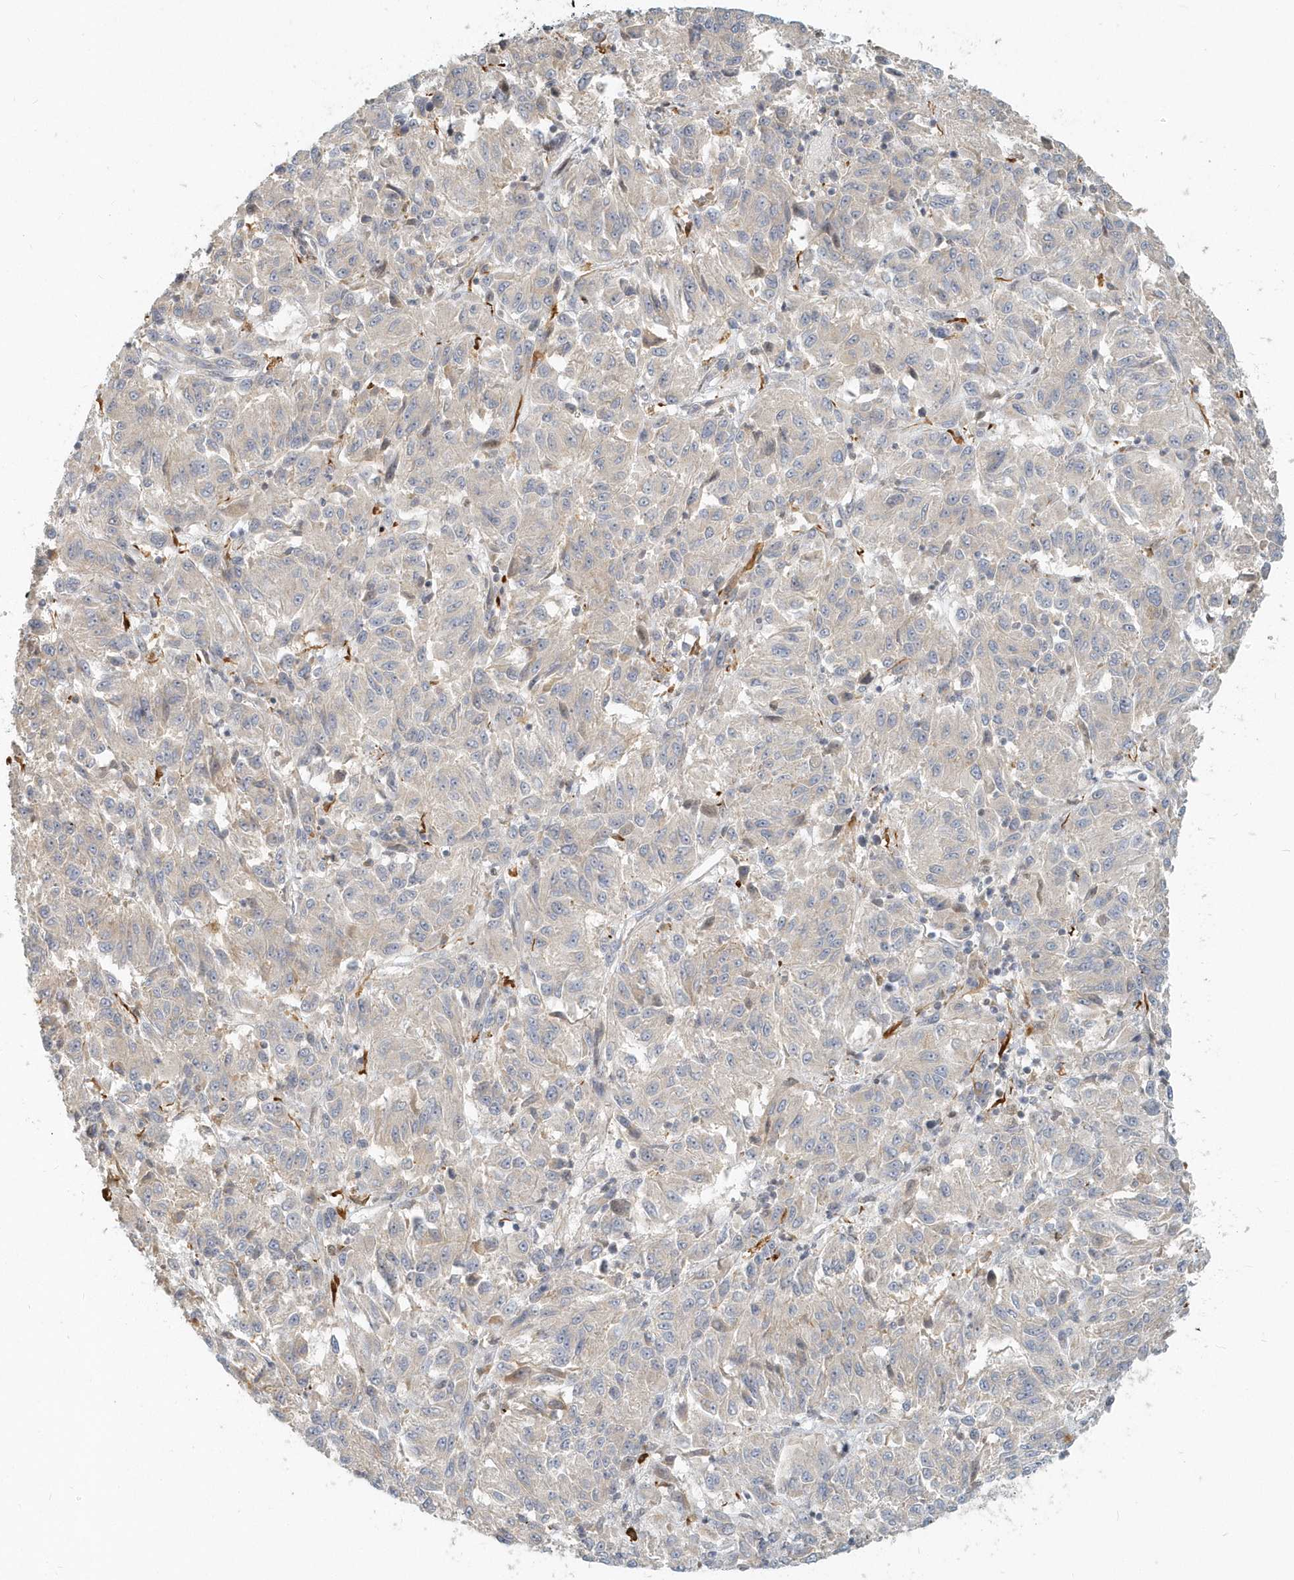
{"staining": {"intensity": "negative", "quantity": "none", "location": "none"}, "tissue": "melanoma", "cell_type": "Tumor cells", "image_type": "cancer", "snomed": [{"axis": "morphology", "description": "Malignant melanoma, Metastatic site"}, {"axis": "topography", "description": "Lung"}], "caption": "Immunohistochemistry image of neoplastic tissue: melanoma stained with DAB exhibits no significant protein staining in tumor cells.", "gene": "NAPB", "patient": {"sex": "male", "age": 64}}